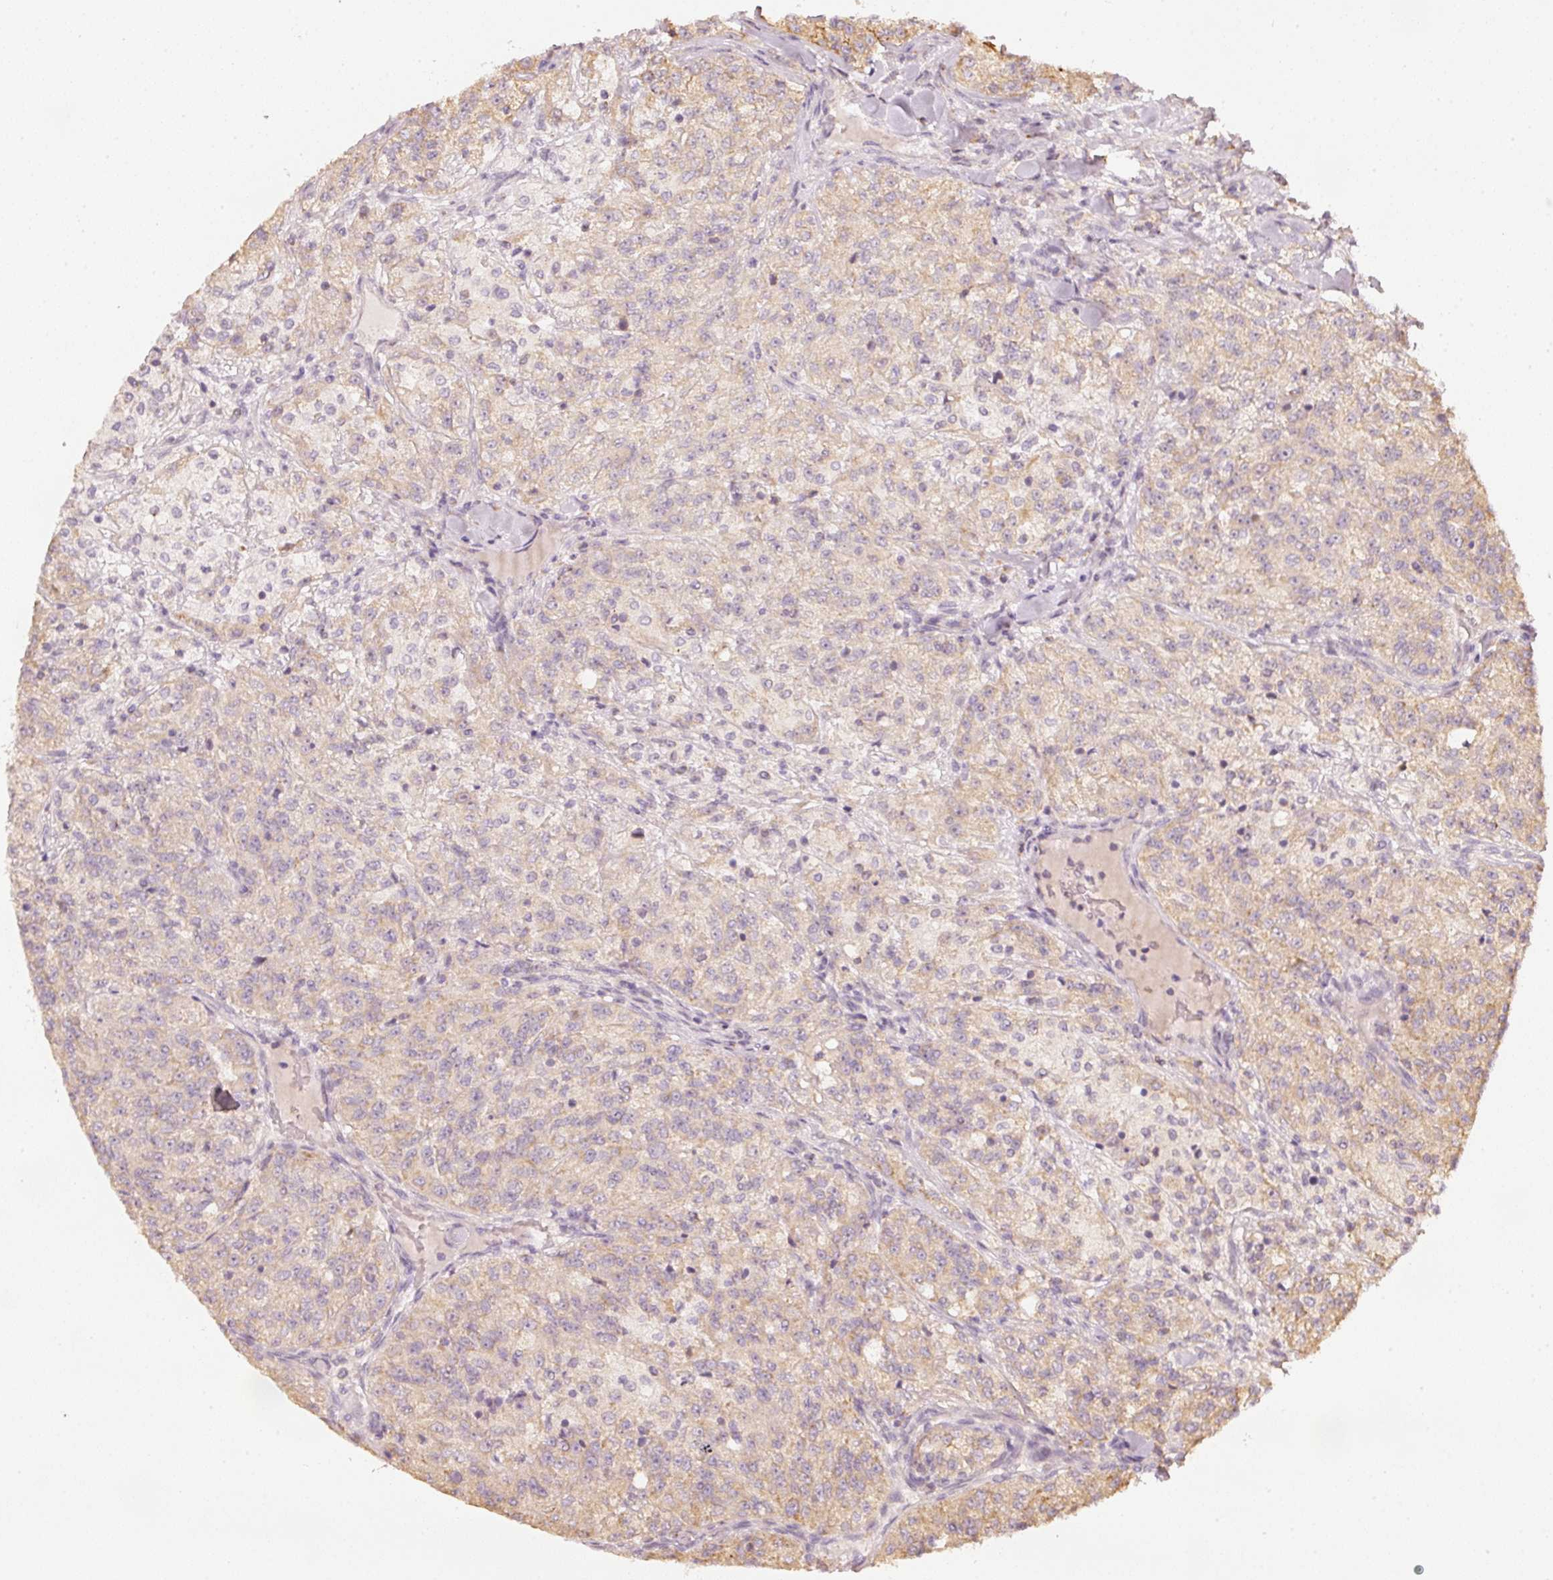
{"staining": {"intensity": "weak", "quantity": "<25%", "location": "cytoplasmic/membranous"}, "tissue": "renal cancer", "cell_type": "Tumor cells", "image_type": "cancer", "snomed": [{"axis": "morphology", "description": "Adenocarcinoma, NOS"}, {"axis": "topography", "description": "Kidney"}], "caption": "DAB (3,3'-diaminobenzidine) immunohistochemical staining of renal cancer (adenocarcinoma) demonstrates no significant positivity in tumor cells.", "gene": "RAB35", "patient": {"sex": "female", "age": 63}}